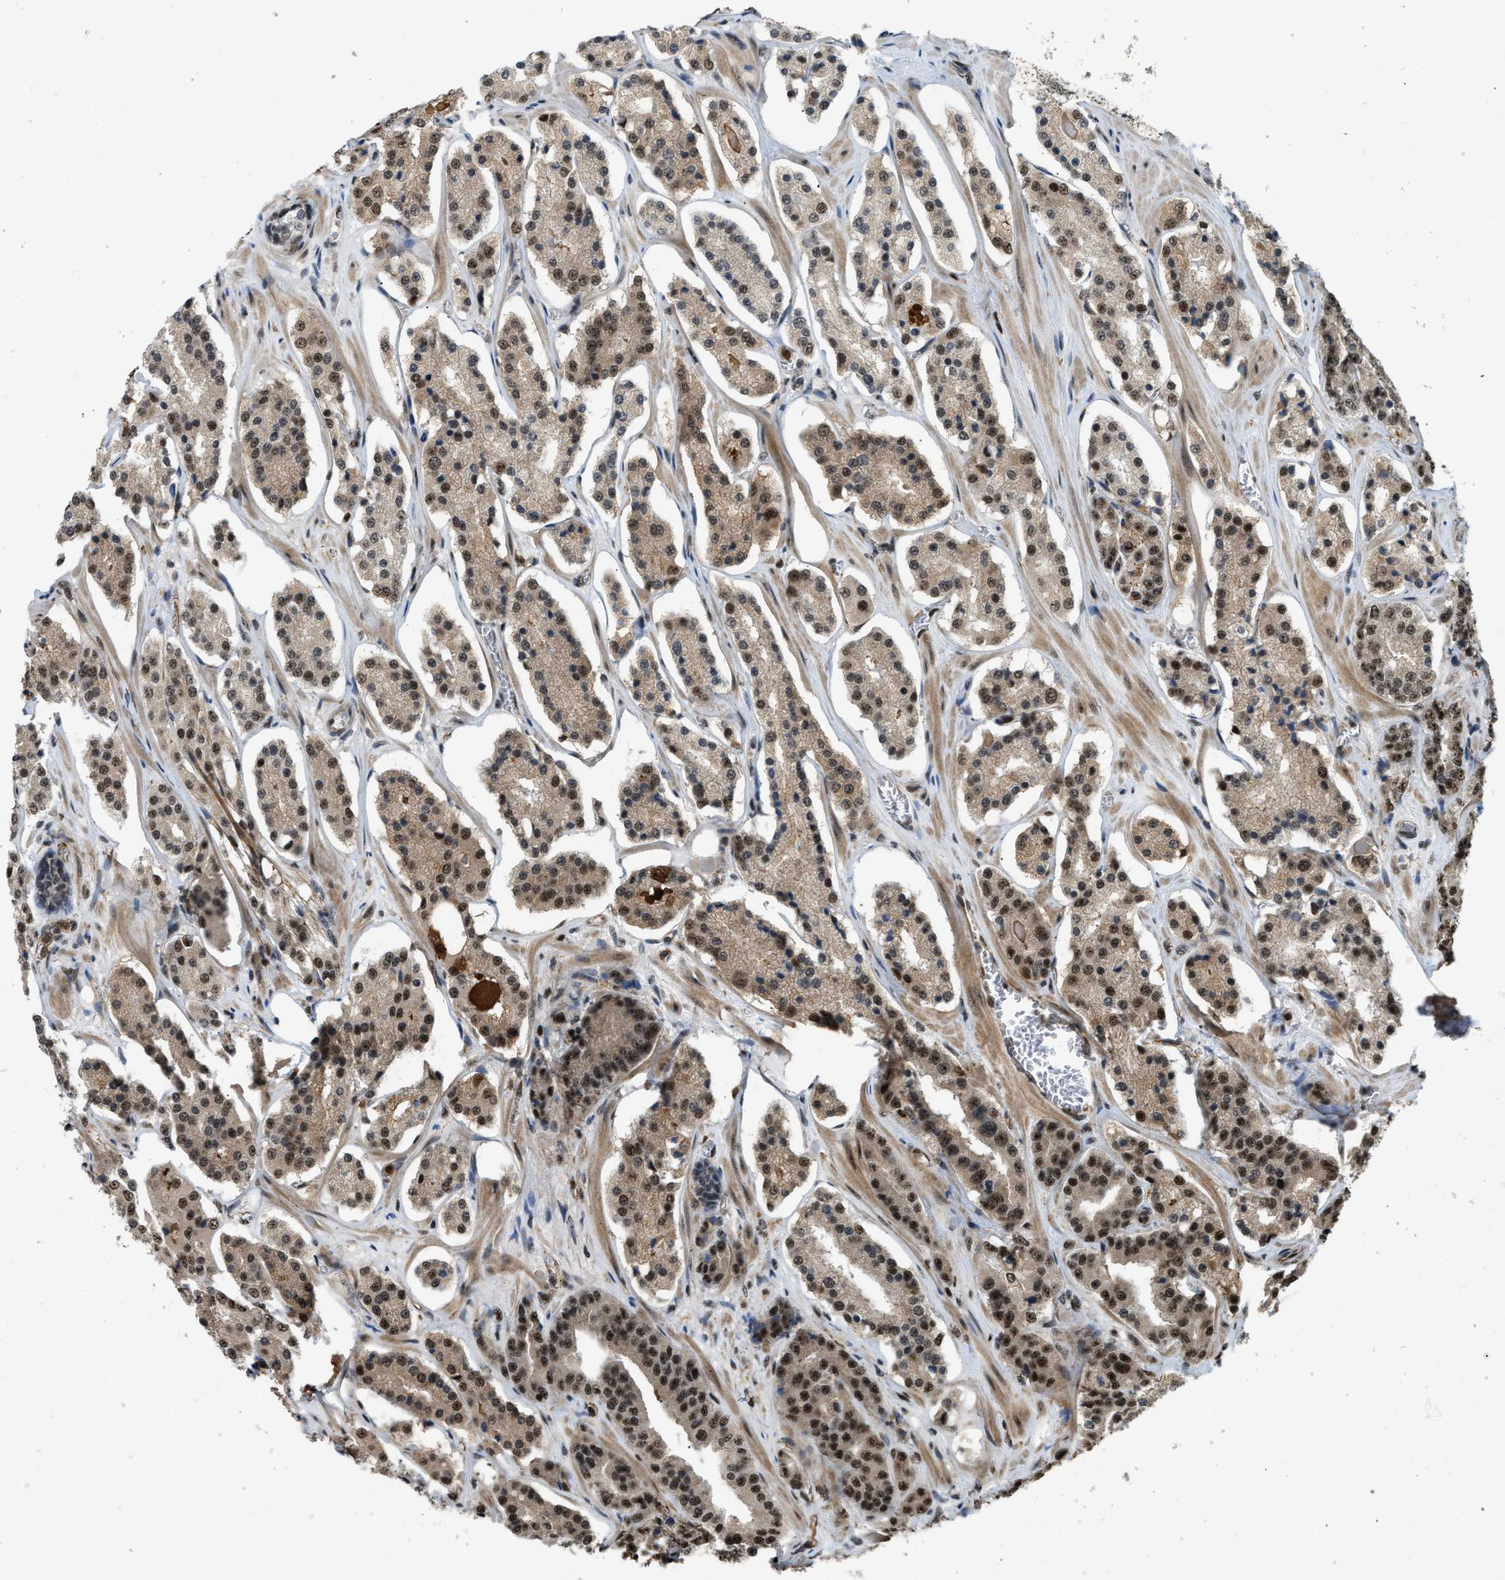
{"staining": {"intensity": "moderate", "quantity": ">75%", "location": "cytoplasmic/membranous"}, "tissue": "prostate cancer", "cell_type": "Tumor cells", "image_type": "cancer", "snomed": [{"axis": "morphology", "description": "Adenocarcinoma, High grade"}, {"axis": "topography", "description": "Prostate"}], "caption": "Human adenocarcinoma (high-grade) (prostate) stained with a brown dye exhibits moderate cytoplasmic/membranous positive expression in approximately >75% of tumor cells.", "gene": "E2F1", "patient": {"sex": "male", "age": 60}}